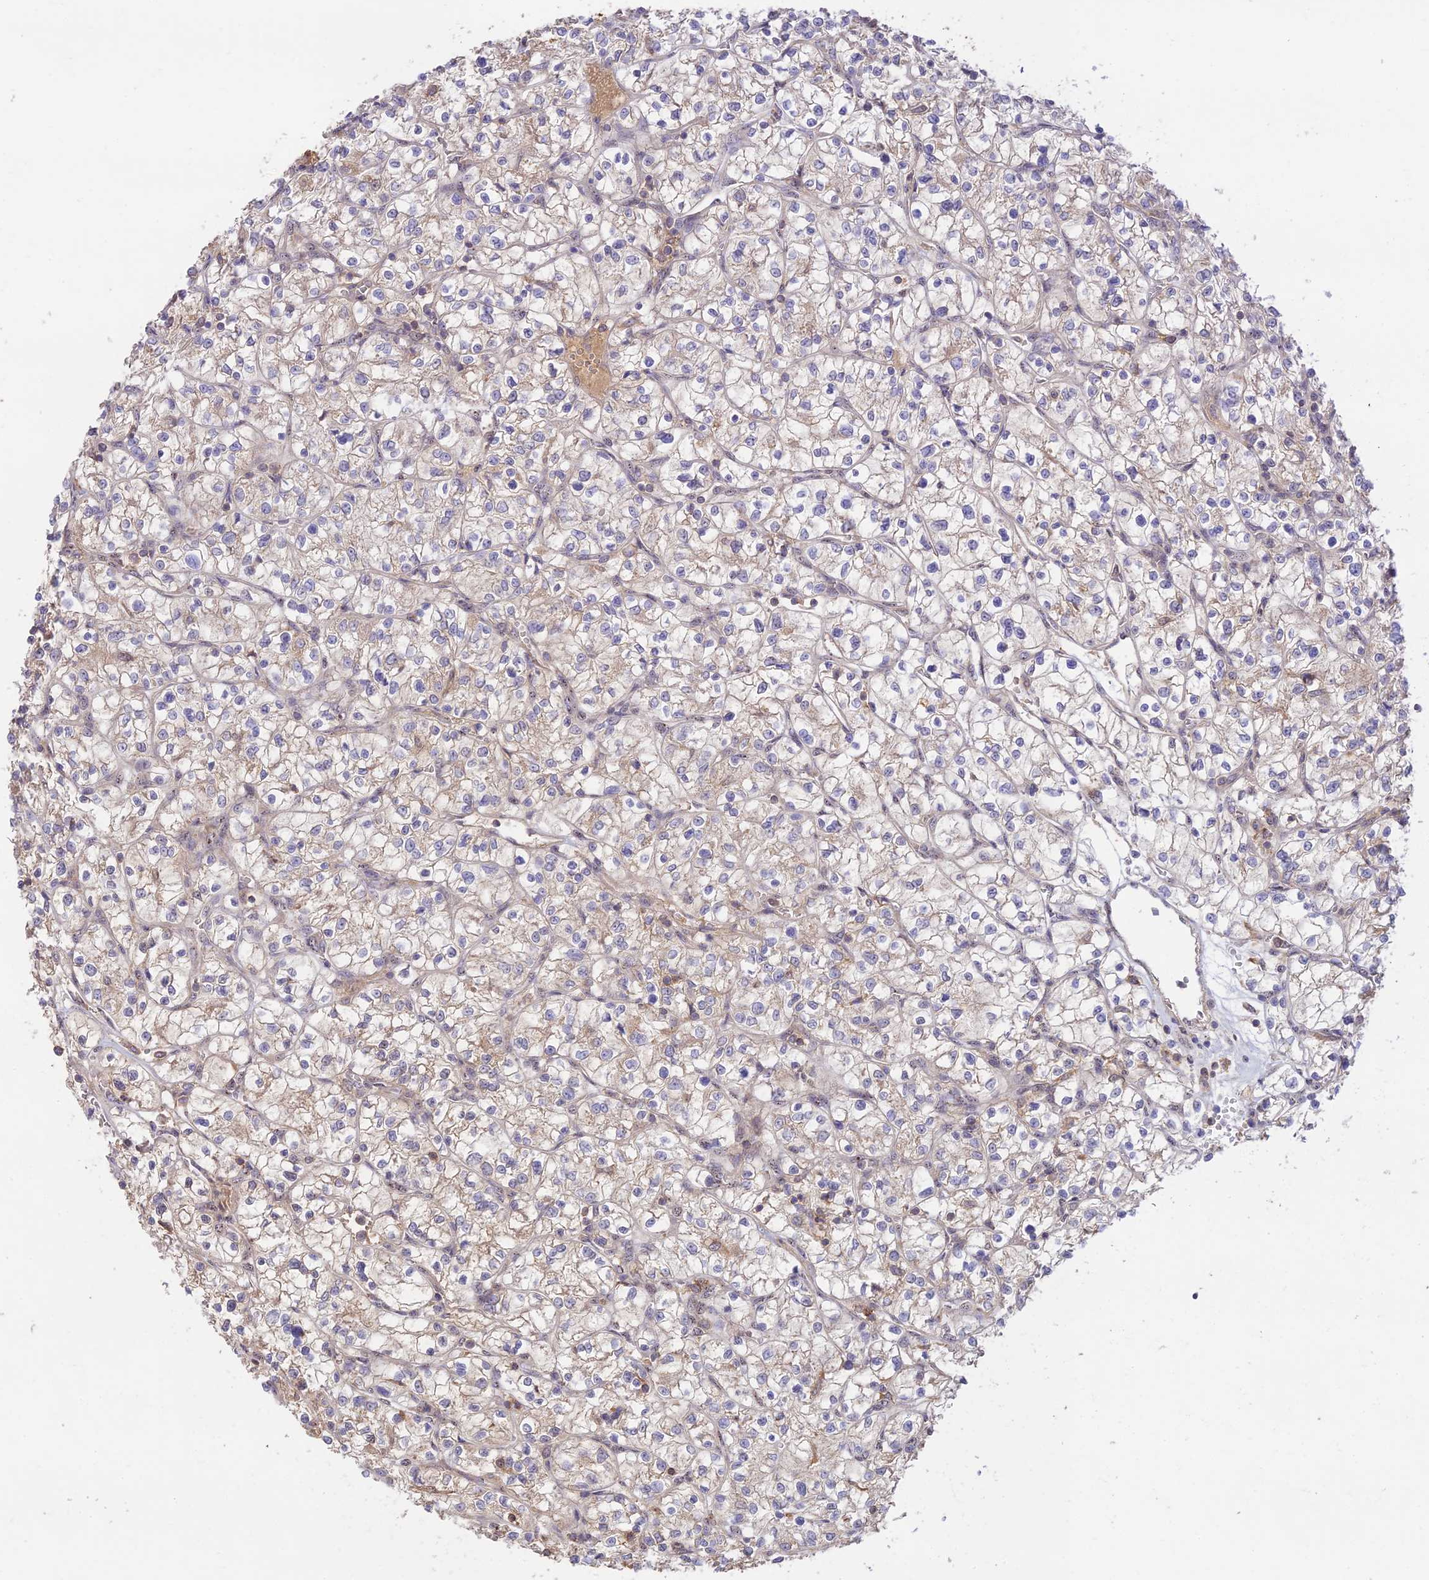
{"staining": {"intensity": "negative", "quantity": "none", "location": "none"}, "tissue": "renal cancer", "cell_type": "Tumor cells", "image_type": "cancer", "snomed": [{"axis": "morphology", "description": "Adenocarcinoma, NOS"}, {"axis": "topography", "description": "Kidney"}], "caption": "High power microscopy photomicrograph of an immunohistochemistry photomicrograph of renal cancer (adenocarcinoma), revealing no significant positivity in tumor cells.", "gene": "CLCF1", "patient": {"sex": "female", "age": 64}}